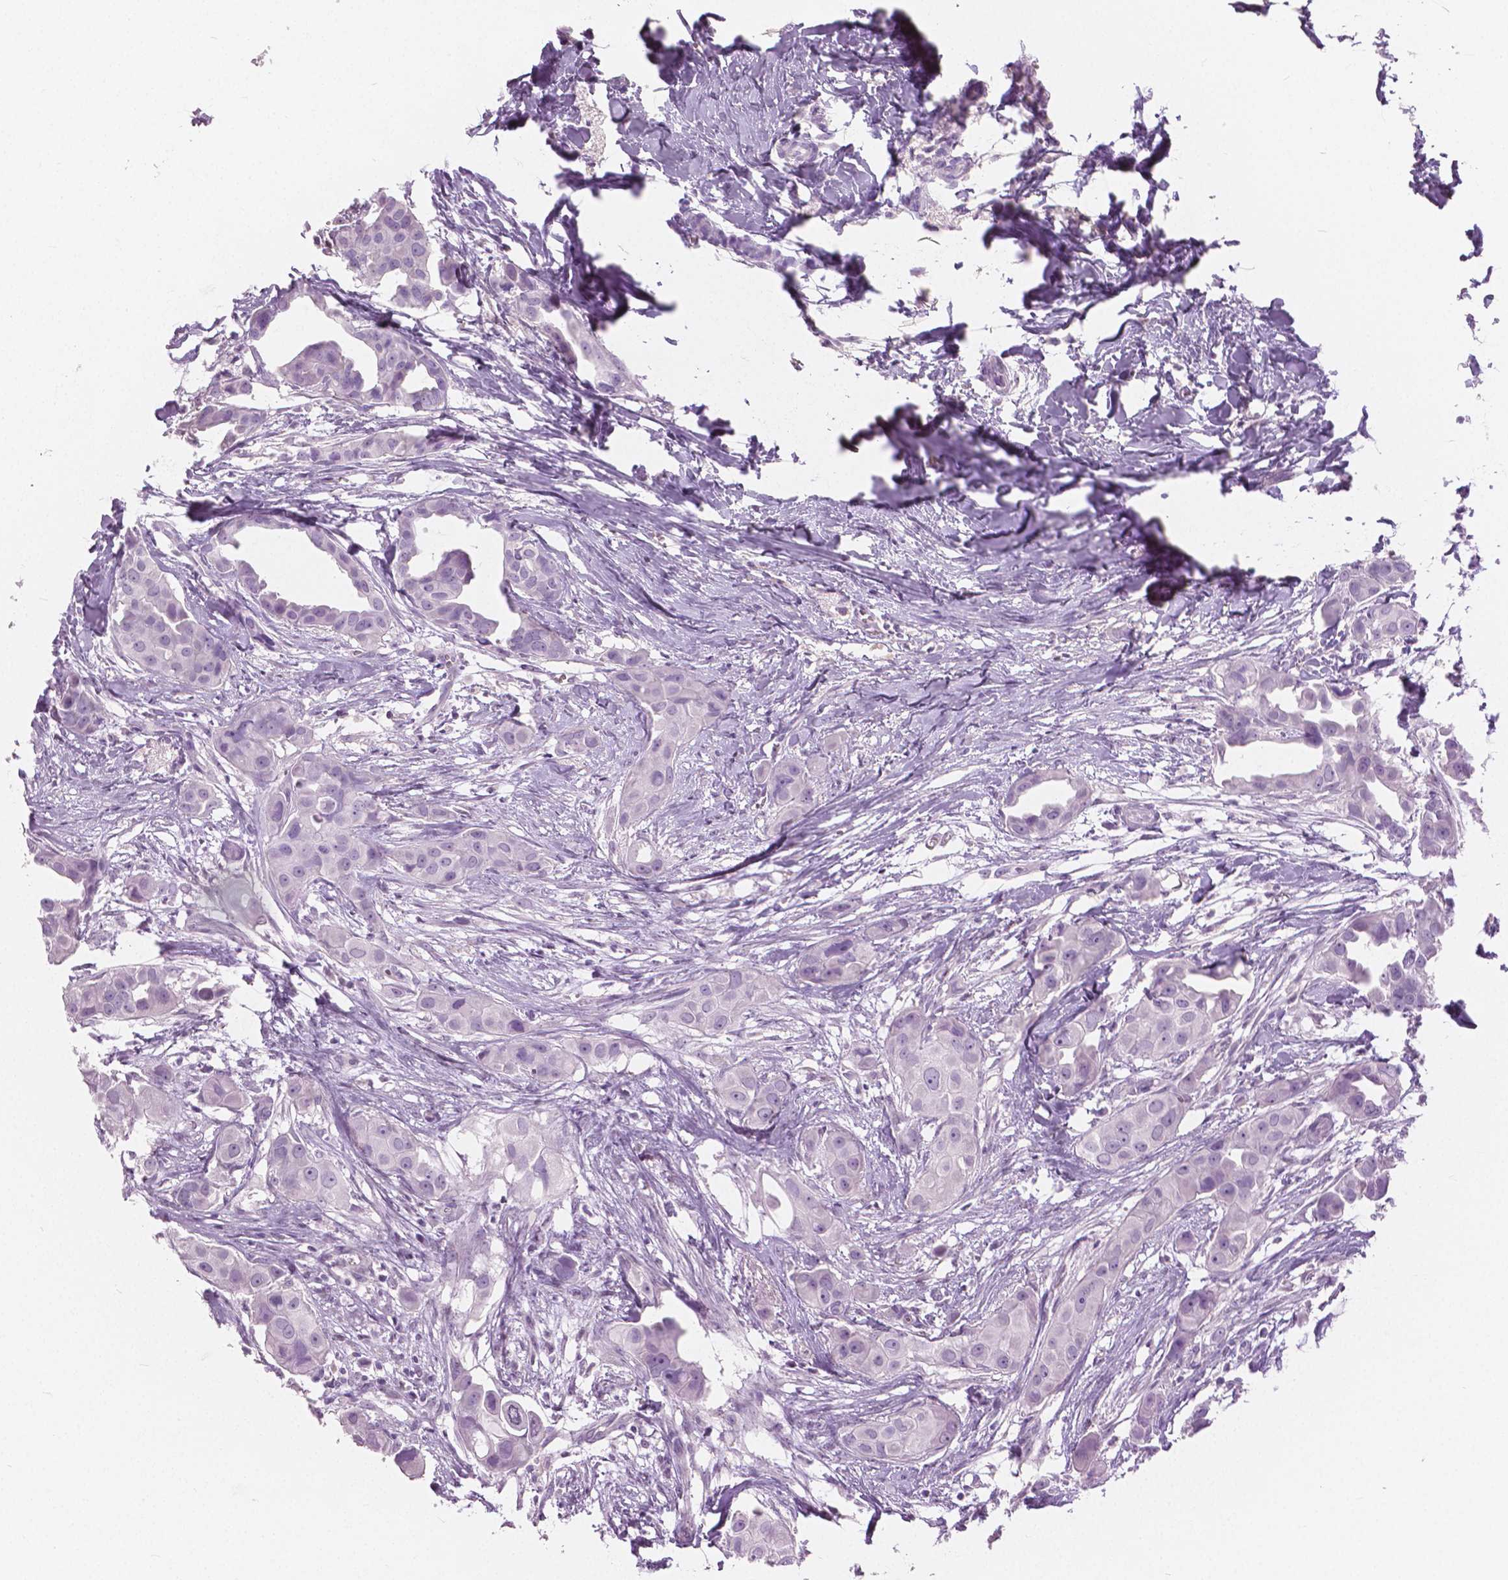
{"staining": {"intensity": "negative", "quantity": "none", "location": "none"}, "tissue": "breast cancer", "cell_type": "Tumor cells", "image_type": "cancer", "snomed": [{"axis": "morphology", "description": "Duct carcinoma"}, {"axis": "topography", "description": "Breast"}], "caption": "DAB (3,3'-diaminobenzidine) immunohistochemical staining of intraductal carcinoma (breast) shows no significant positivity in tumor cells.", "gene": "GALM", "patient": {"sex": "female", "age": 38}}